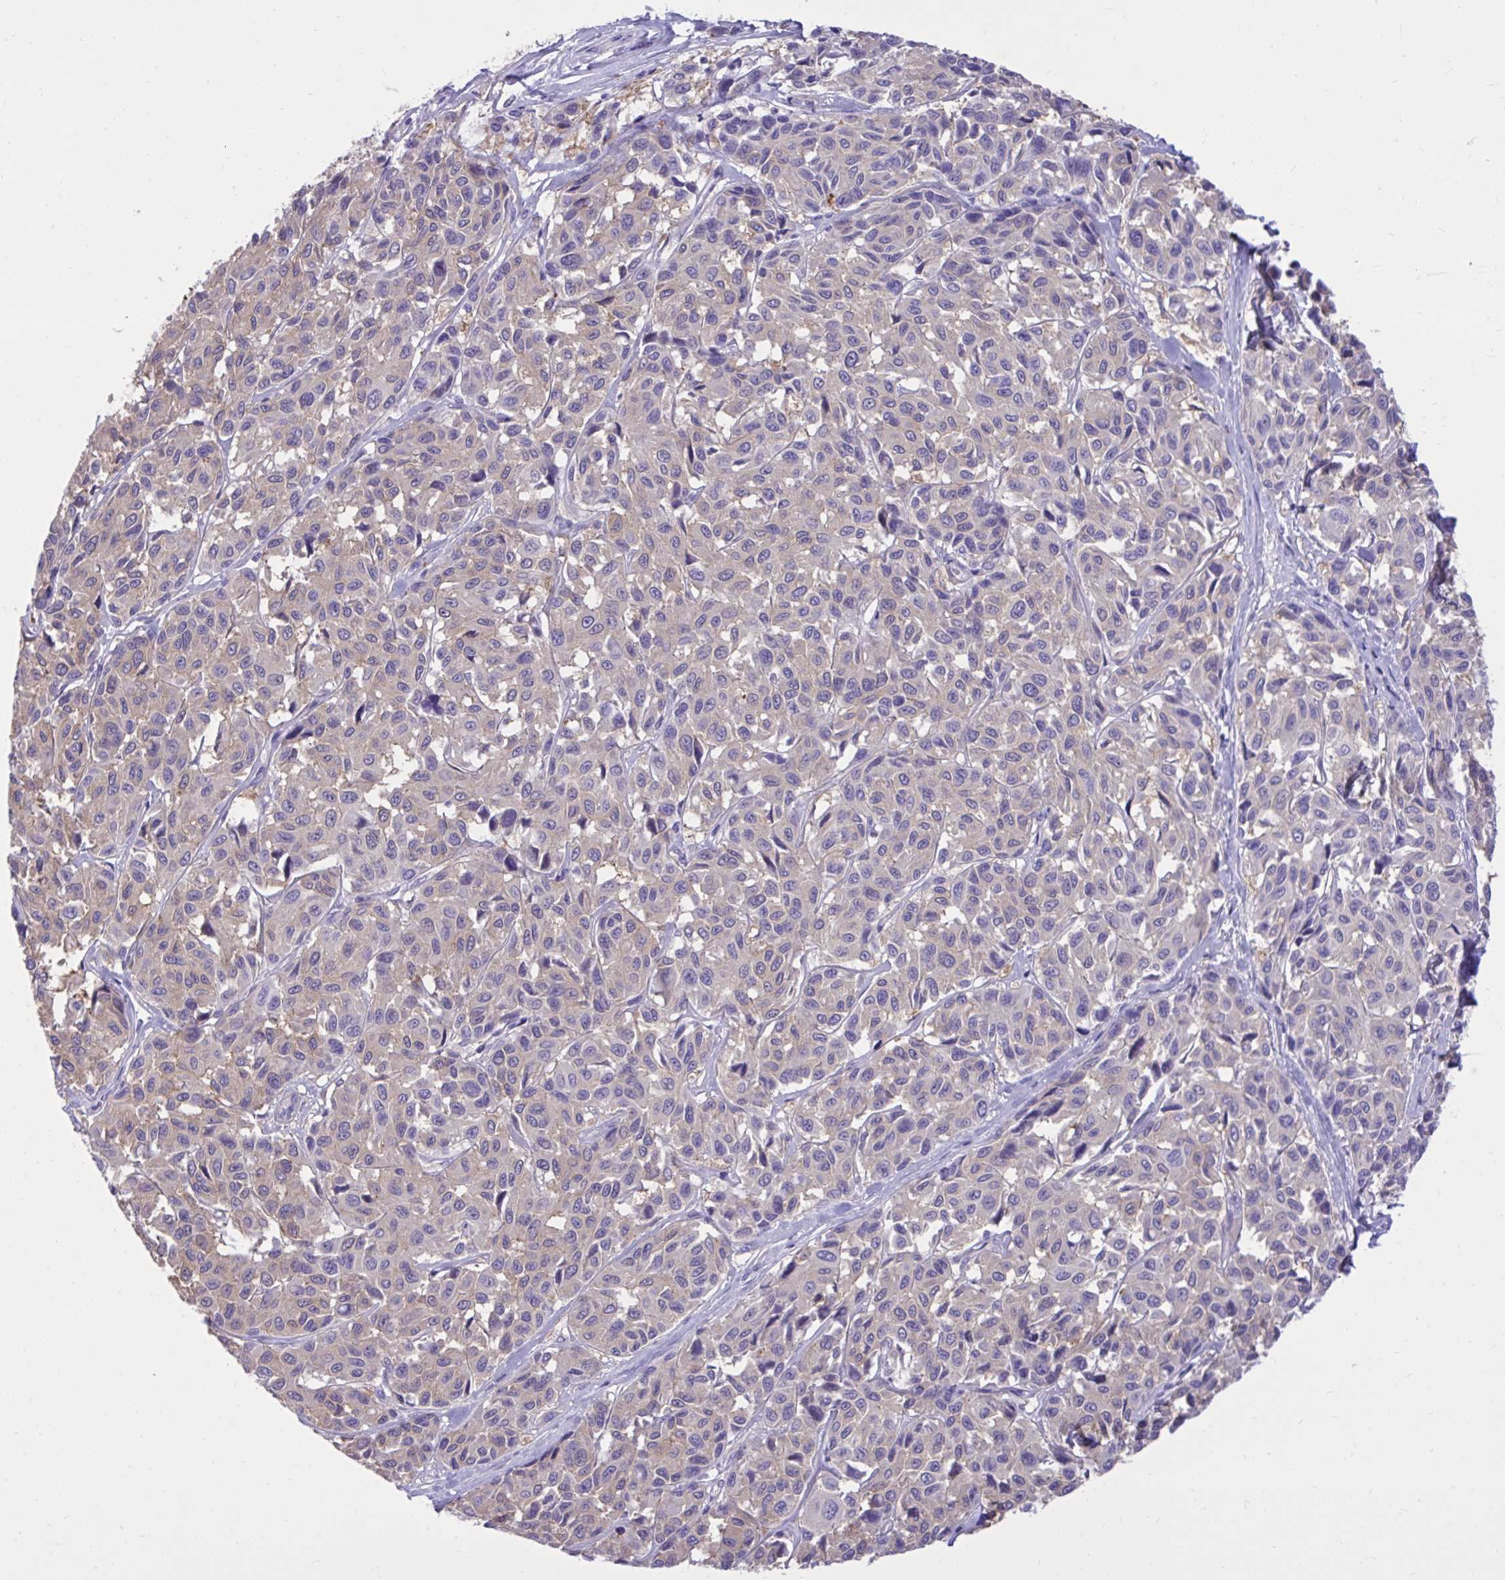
{"staining": {"intensity": "weak", "quantity": "<25%", "location": "cytoplasmic/membranous"}, "tissue": "melanoma", "cell_type": "Tumor cells", "image_type": "cancer", "snomed": [{"axis": "morphology", "description": "Malignant melanoma, NOS"}, {"axis": "topography", "description": "Skin"}], "caption": "High power microscopy photomicrograph of an immunohistochemistry (IHC) micrograph of malignant melanoma, revealing no significant expression in tumor cells. (Stains: DAB IHC with hematoxylin counter stain, Microscopy: brightfield microscopy at high magnification).", "gene": "TLR7", "patient": {"sex": "female", "age": 66}}